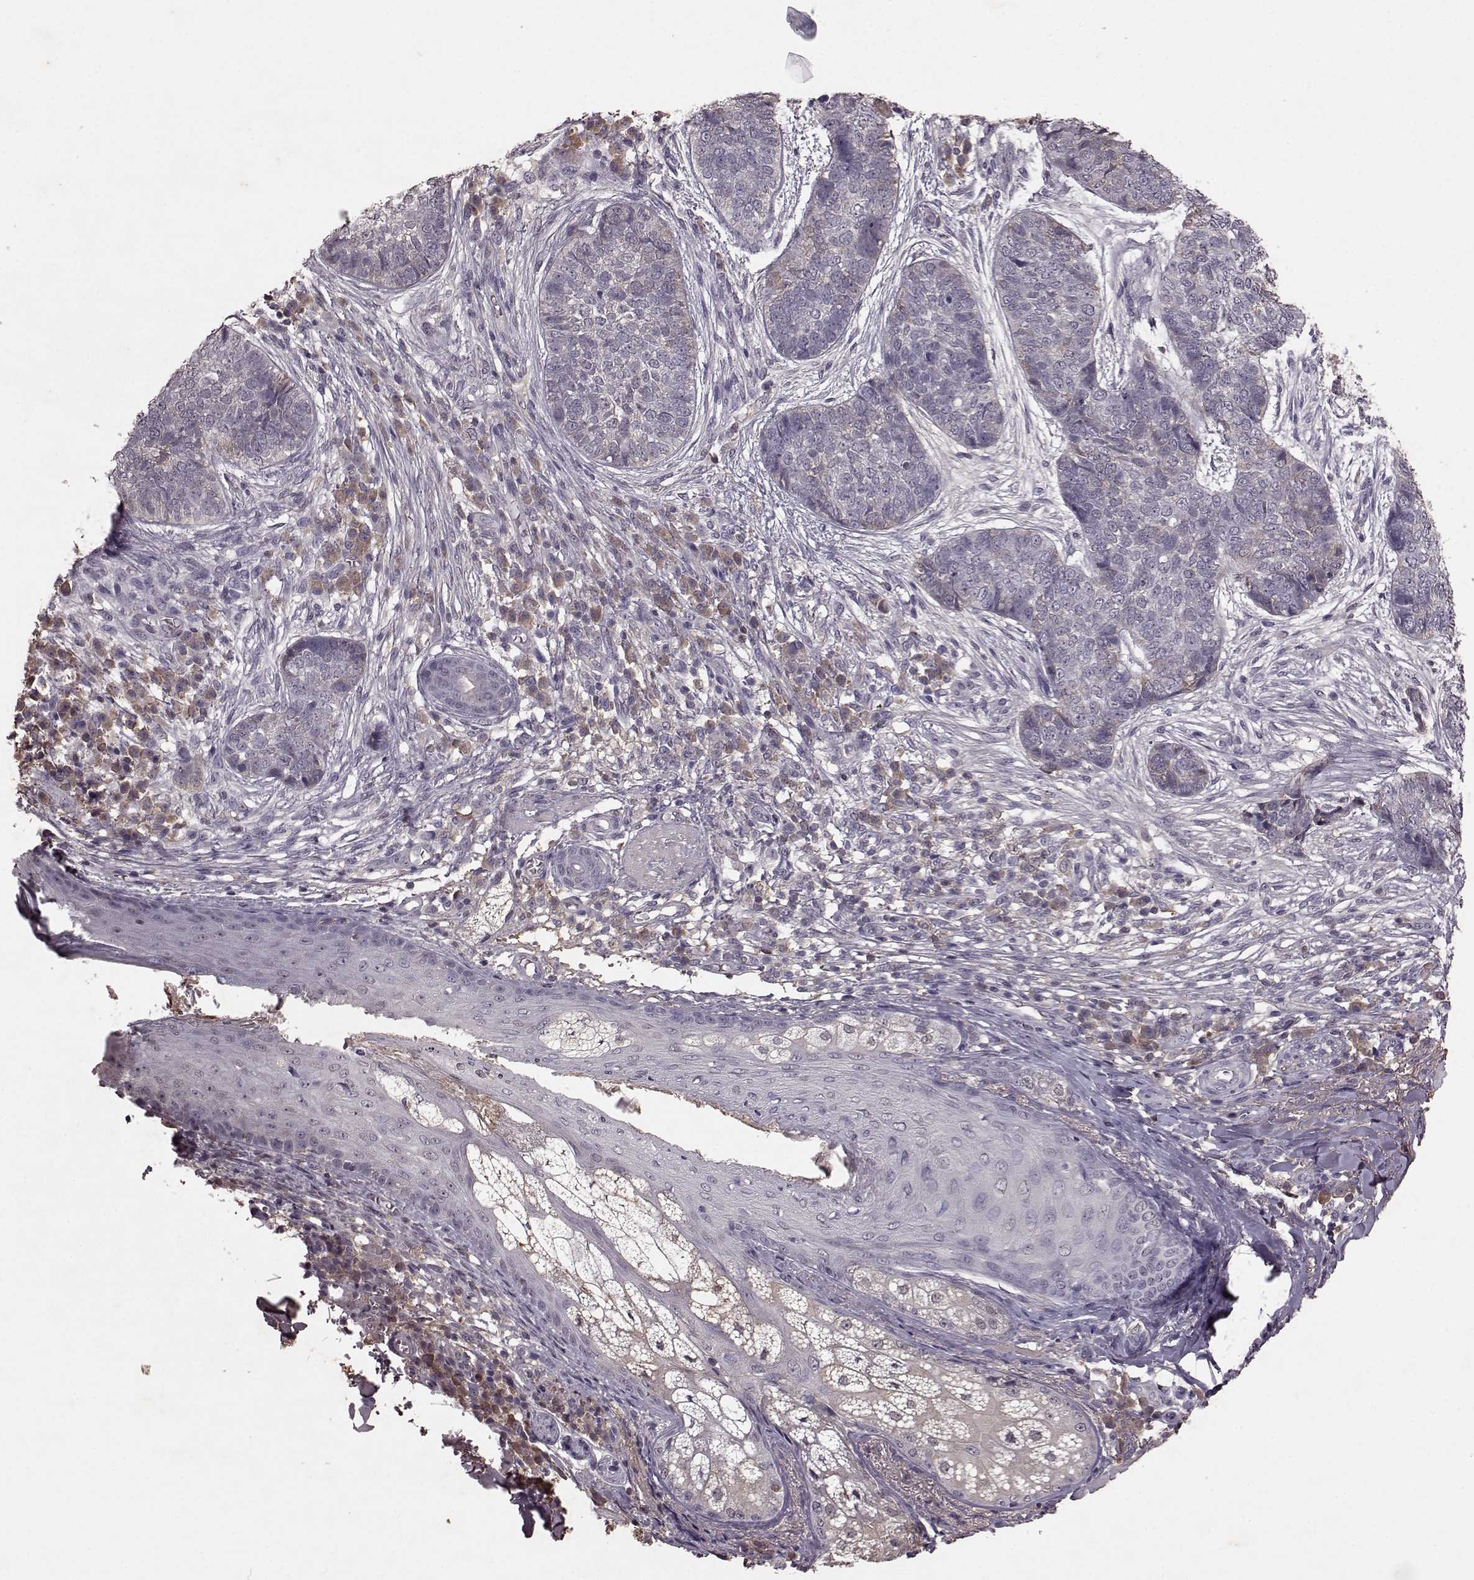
{"staining": {"intensity": "negative", "quantity": "none", "location": "none"}, "tissue": "skin cancer", "cell_type": "Tumor cells", "image_type": "cancer", "snomed": [{"axis": "morphology", "description": "Basal cell carcinoma"}, {"axis": "topography", "description": "Skin"}], "caption": "An immunohistochemistry histopathology image of basal cell carcinoma (skin) is shown. There is no staining in tumor cells of basal cell carcinoma (skin).", "gene": "FRRS1L", "patient": {"sex": "female", "age": 69}}